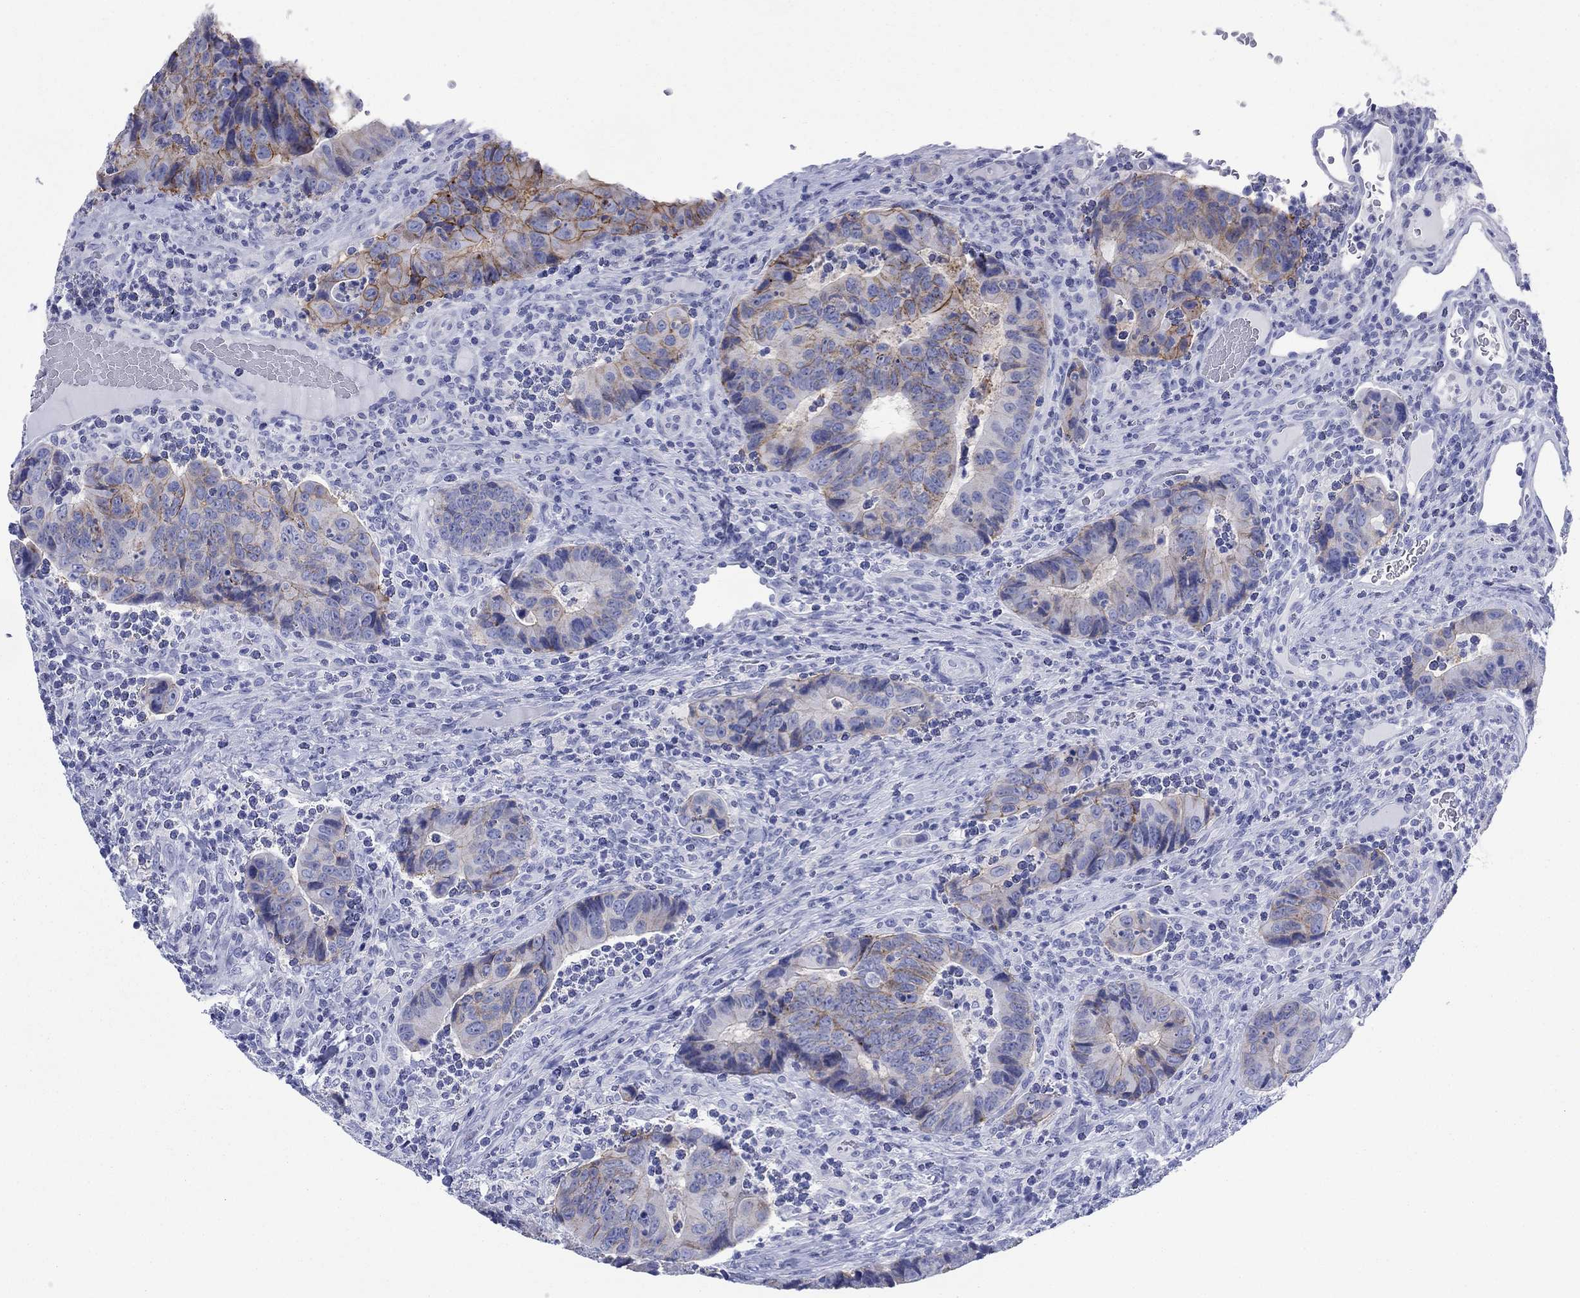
{"staining": {"intensity": "strong", "quantity": "<25%", "location": "cytoplasmic/membranous"}, "tissue": "colorectal cancer", "cell_type": "Tumor cells", "image_type": "cancer", "snomed": [{"axis": "morphology", "description": "Adenocarcinoma, NOS"}, {"axis": "topography", "description": "Colon"}], "caption": "Colorectal cancer (adenocarcinoma) stained for a protein reveals strong cytoplasmic/membranous positivity in tumor cells. The staining was performed using DAB (3,3'-diaminobenzidine) to visualize the protein expression in brown, while the nuclei were stained in blue with hematoxylin (Magnification: 20x).", "gene": "ATP1B1", "patient": {"sex": "female", "age": 56}}